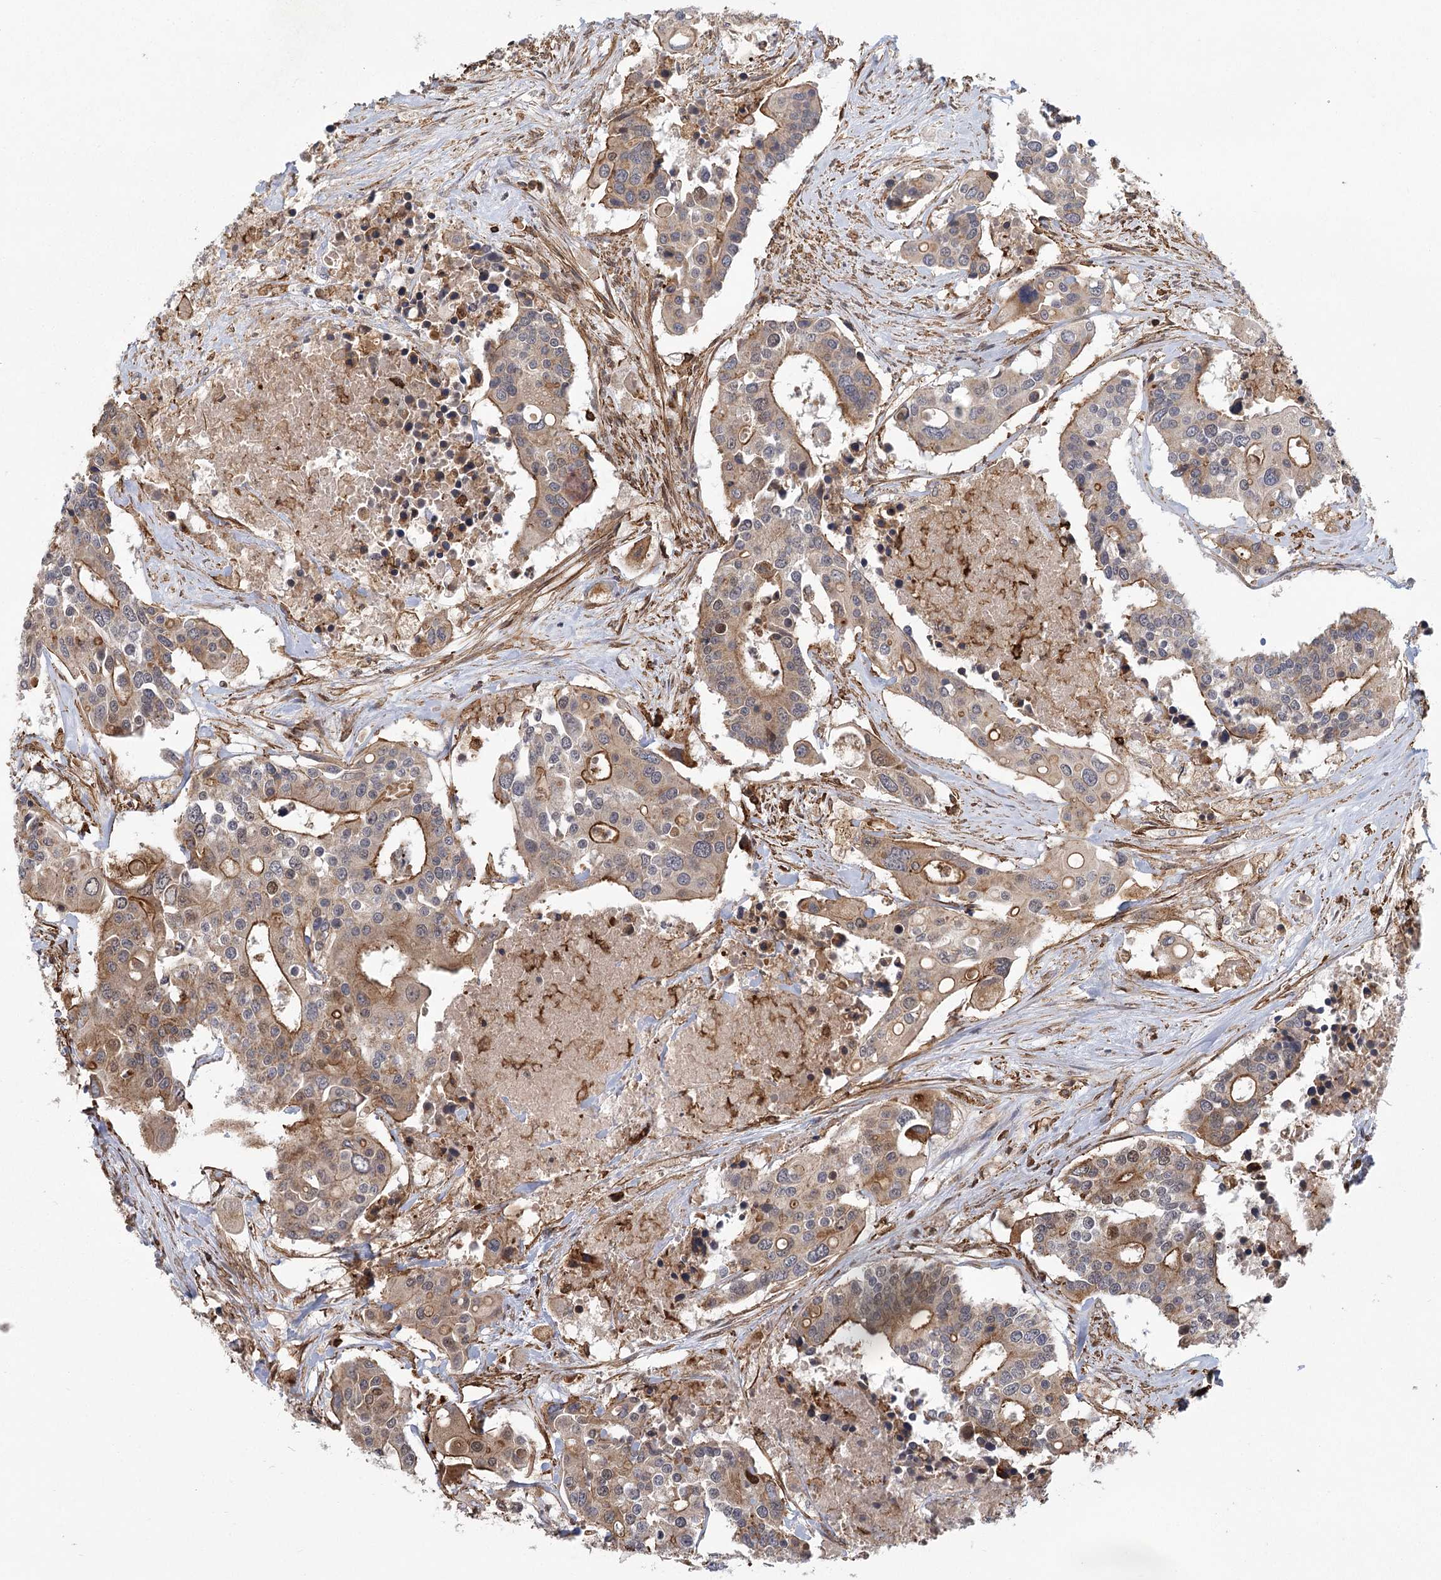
{"staining": {"intensity": "moderate", "quantity": "25%-75%", "location": "cytoplasmic/membranous"}, "tissue": "colorectal cancer", "cell_type": "Tumor cells", "image_type": "cancer", "snomed": [{"axis": "morphology", "description": "Adenocarcinoma, NOS"}, {"axis": "topography", "description": "Colon"}], "caption": "Immunohistochemistry micrograph of neoplastic tissue: colorectal cancer (adenocarcinoma) stained using IHC exhibits medium levels of moderate protein expression localized specifically in the cytoplasmic/membranous of tumor cells, appearing as a cytoplasmic/membranous brown color.", "gene": "MEPE", "patient": {"sex": "male", "age": 77}}